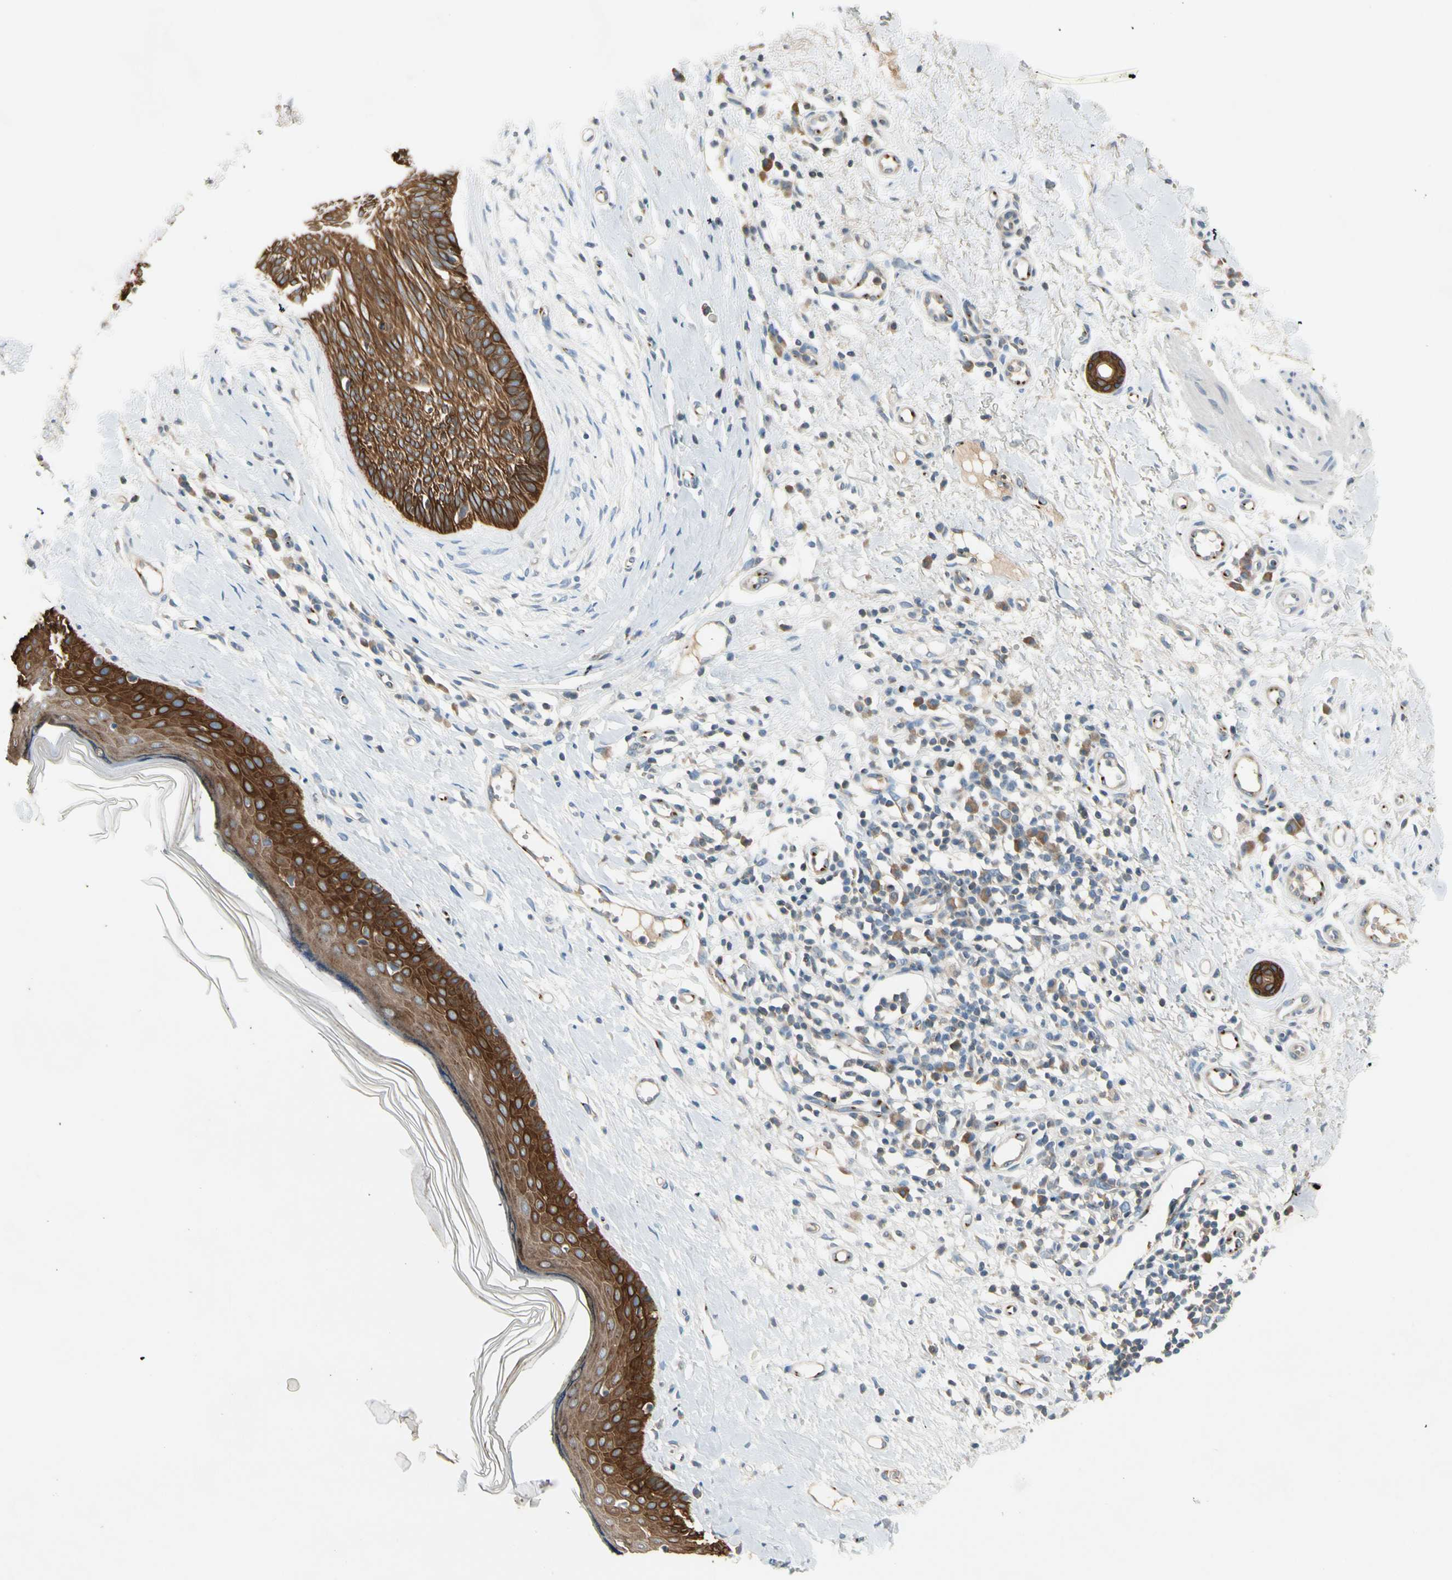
{"staining": {"intensity": "strong", "quantity": ">75%", "location": "cytoplasmic/membranous"}, "tissue": "skin cancer", "cell_type": "Tumor cells", "image_type": "cancer", "snomed": [{"axis": "morphology", "description": "Normal tissue, NOS"}, {"axis": "morphology", "description": "Basal cell carcinoma"}, {"axis": "topography", "description": "Skin"}], "caption": "Skin cancer (basal cell carcinoma) was stained to show a protein in brown. There is high levels of strong cytoplasmic/membranous positivity in about >75% of tumor cells. (Brightfield microscopy of DAB IHC at high magnification).", "gene": "MANSC1", "patient": {"sex": "male", "age": 71}}